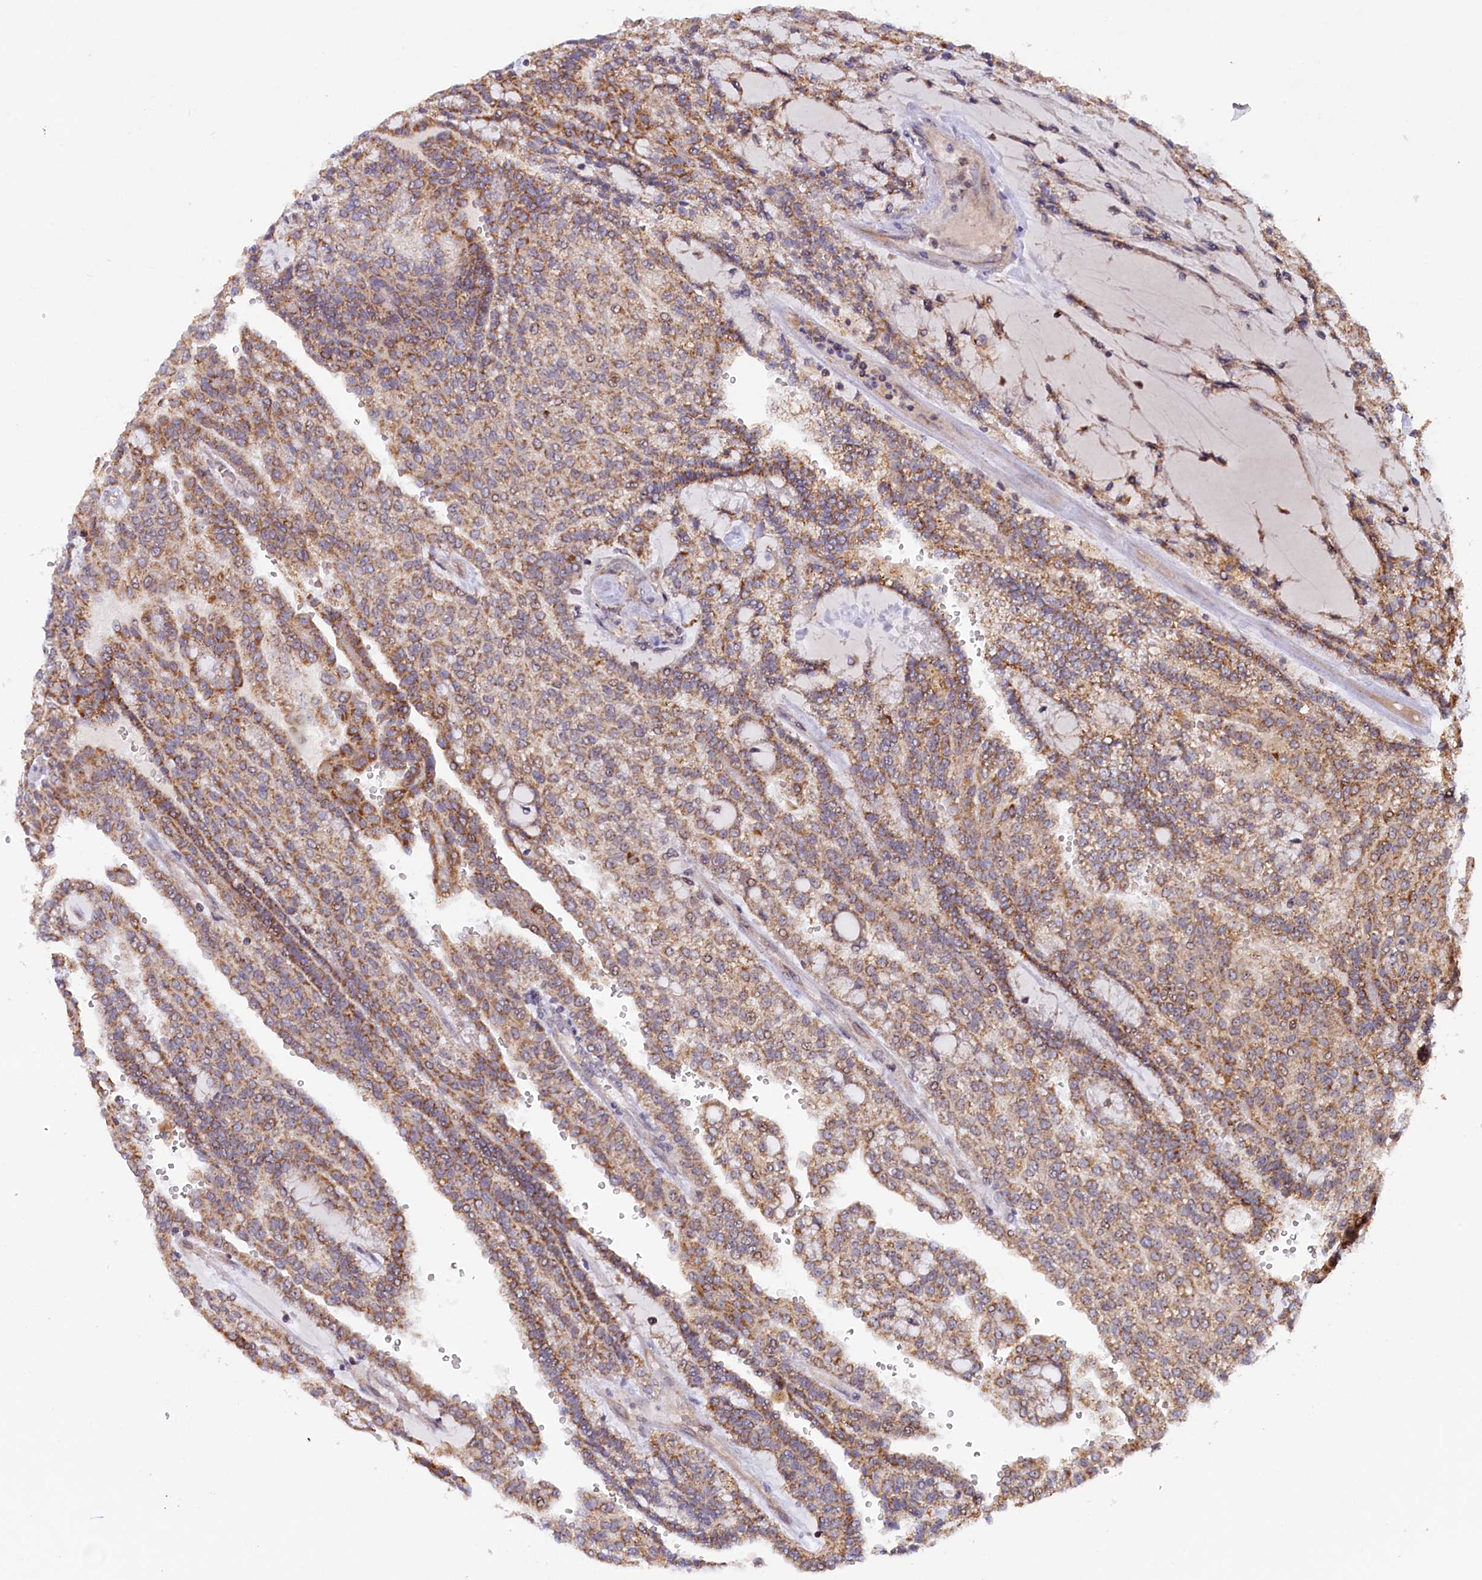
{"staining": {"intensity": "moderate", "quantity": ">75%", "location": "cytoplasmic/membranous"}, "tissue": "renal cancer", "cell_type": "Tumor cells", "image_type": "cancer", "snomed": [{"axis": "morphology", "description": "Adenocarcinoma, NOS"}, {"axis": "topography", "description": "Kidney"}], "caption": "DAB (3,3'-diaminobenzidine) immunohistochemical staining of renal cancer displays moderate cytoplasmic/membranous protein expression in about >75% of tumor cells.", "gene": "DUS3L", "patient": {"sex": "male", "age": 63}}